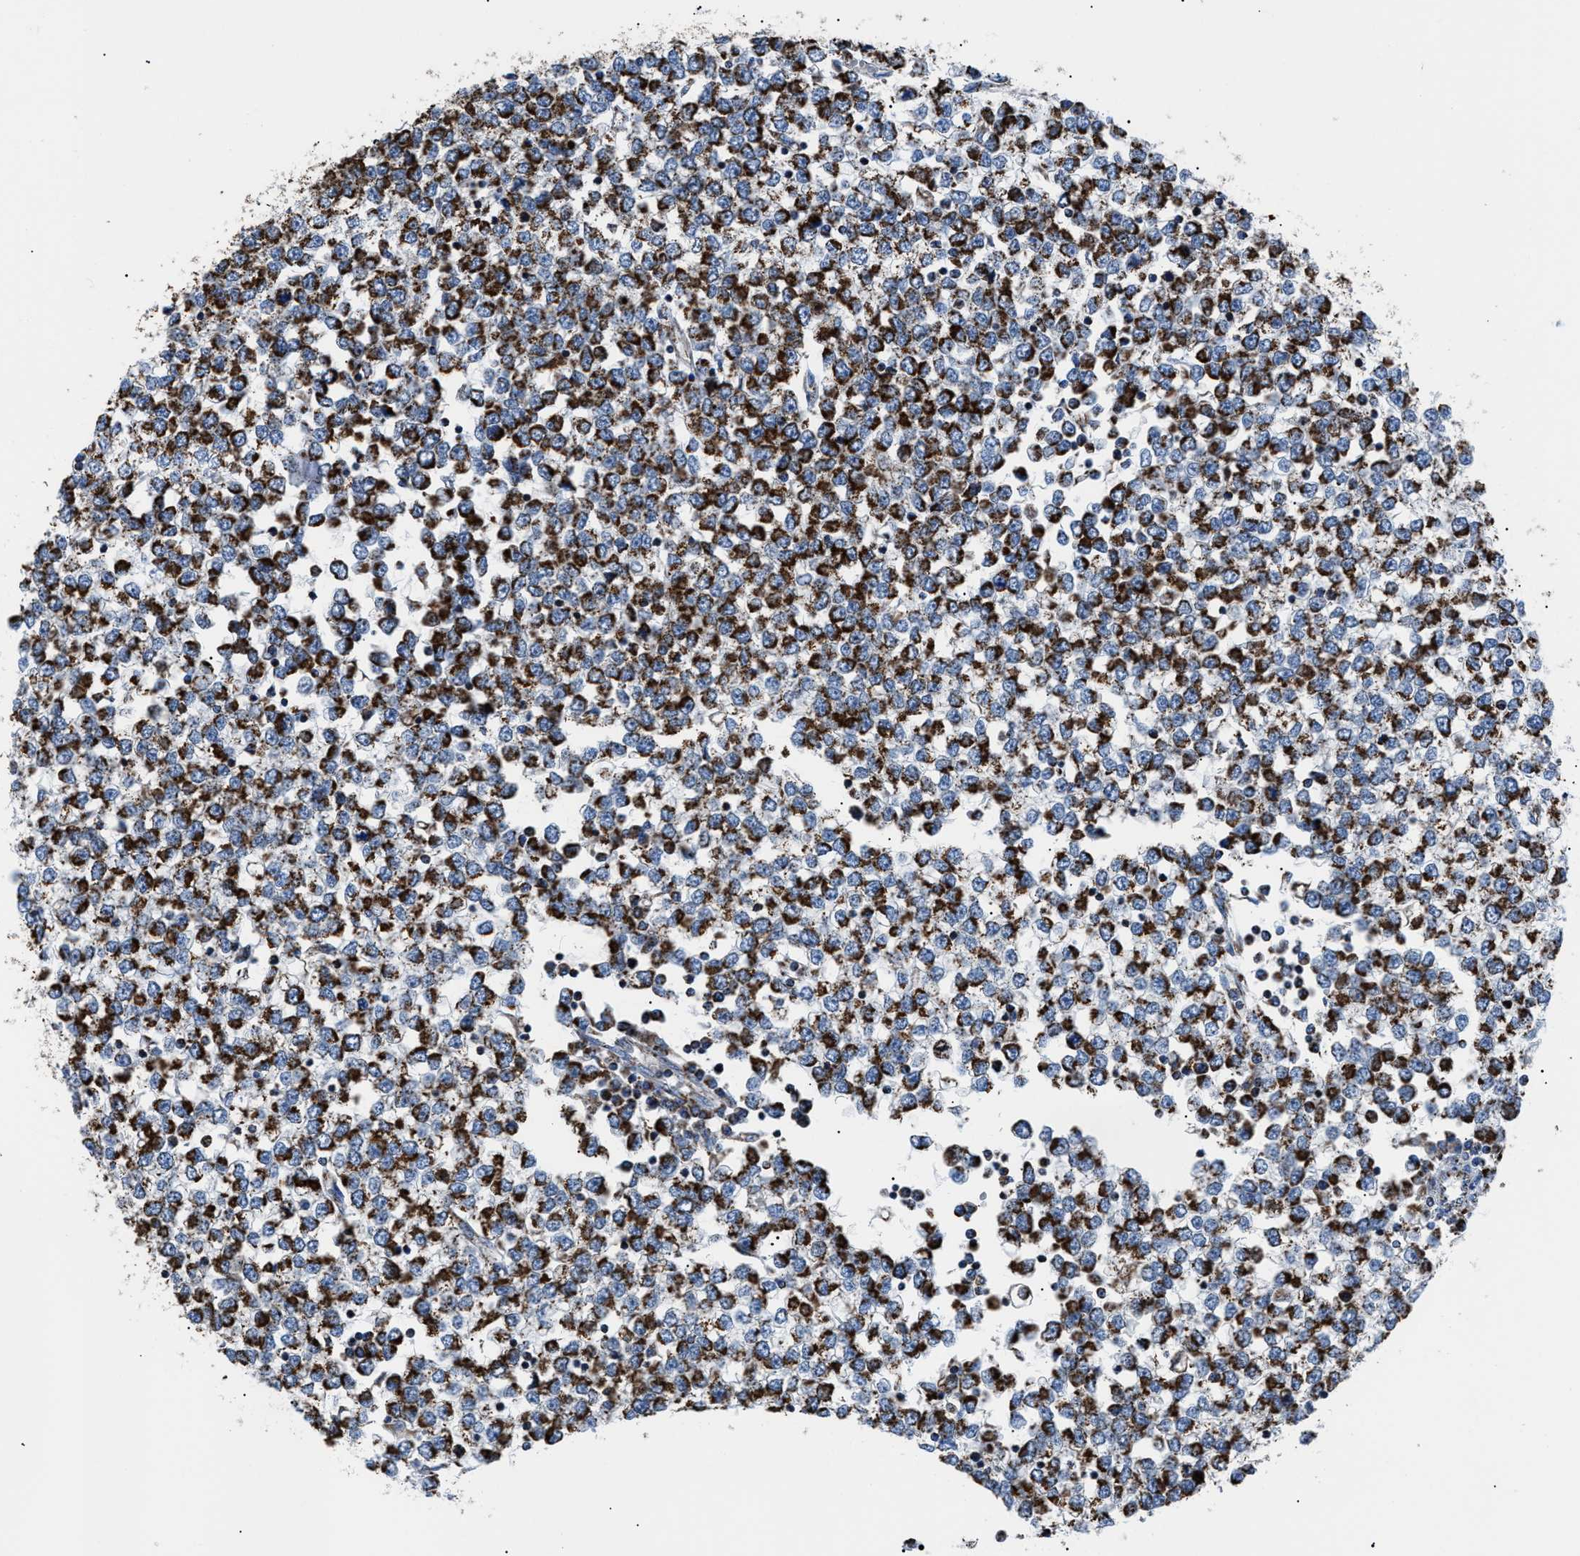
{"staining": {"intensity": "strong", "quantity": ">75%", "location": "cytoplasmic/membranous"}, "tissue": "testis cancer", "cell_type": "Tumor cells", "image_type": "cancer", "snomed": [{"axis": "morphology", "description": "Seminoma, NOS"}, {"axis": "topography", "description": "Testis"}], "caption": "This image reveals seminoma (testis) stained with IHC to label a protein in brown. The cytoplasmic/membranous of tumor cells show strong positivity for the protein. Nuclei are counter-stained blue.", "gene": "PHB2", "patient": {"sex": "male", "age": 65}}